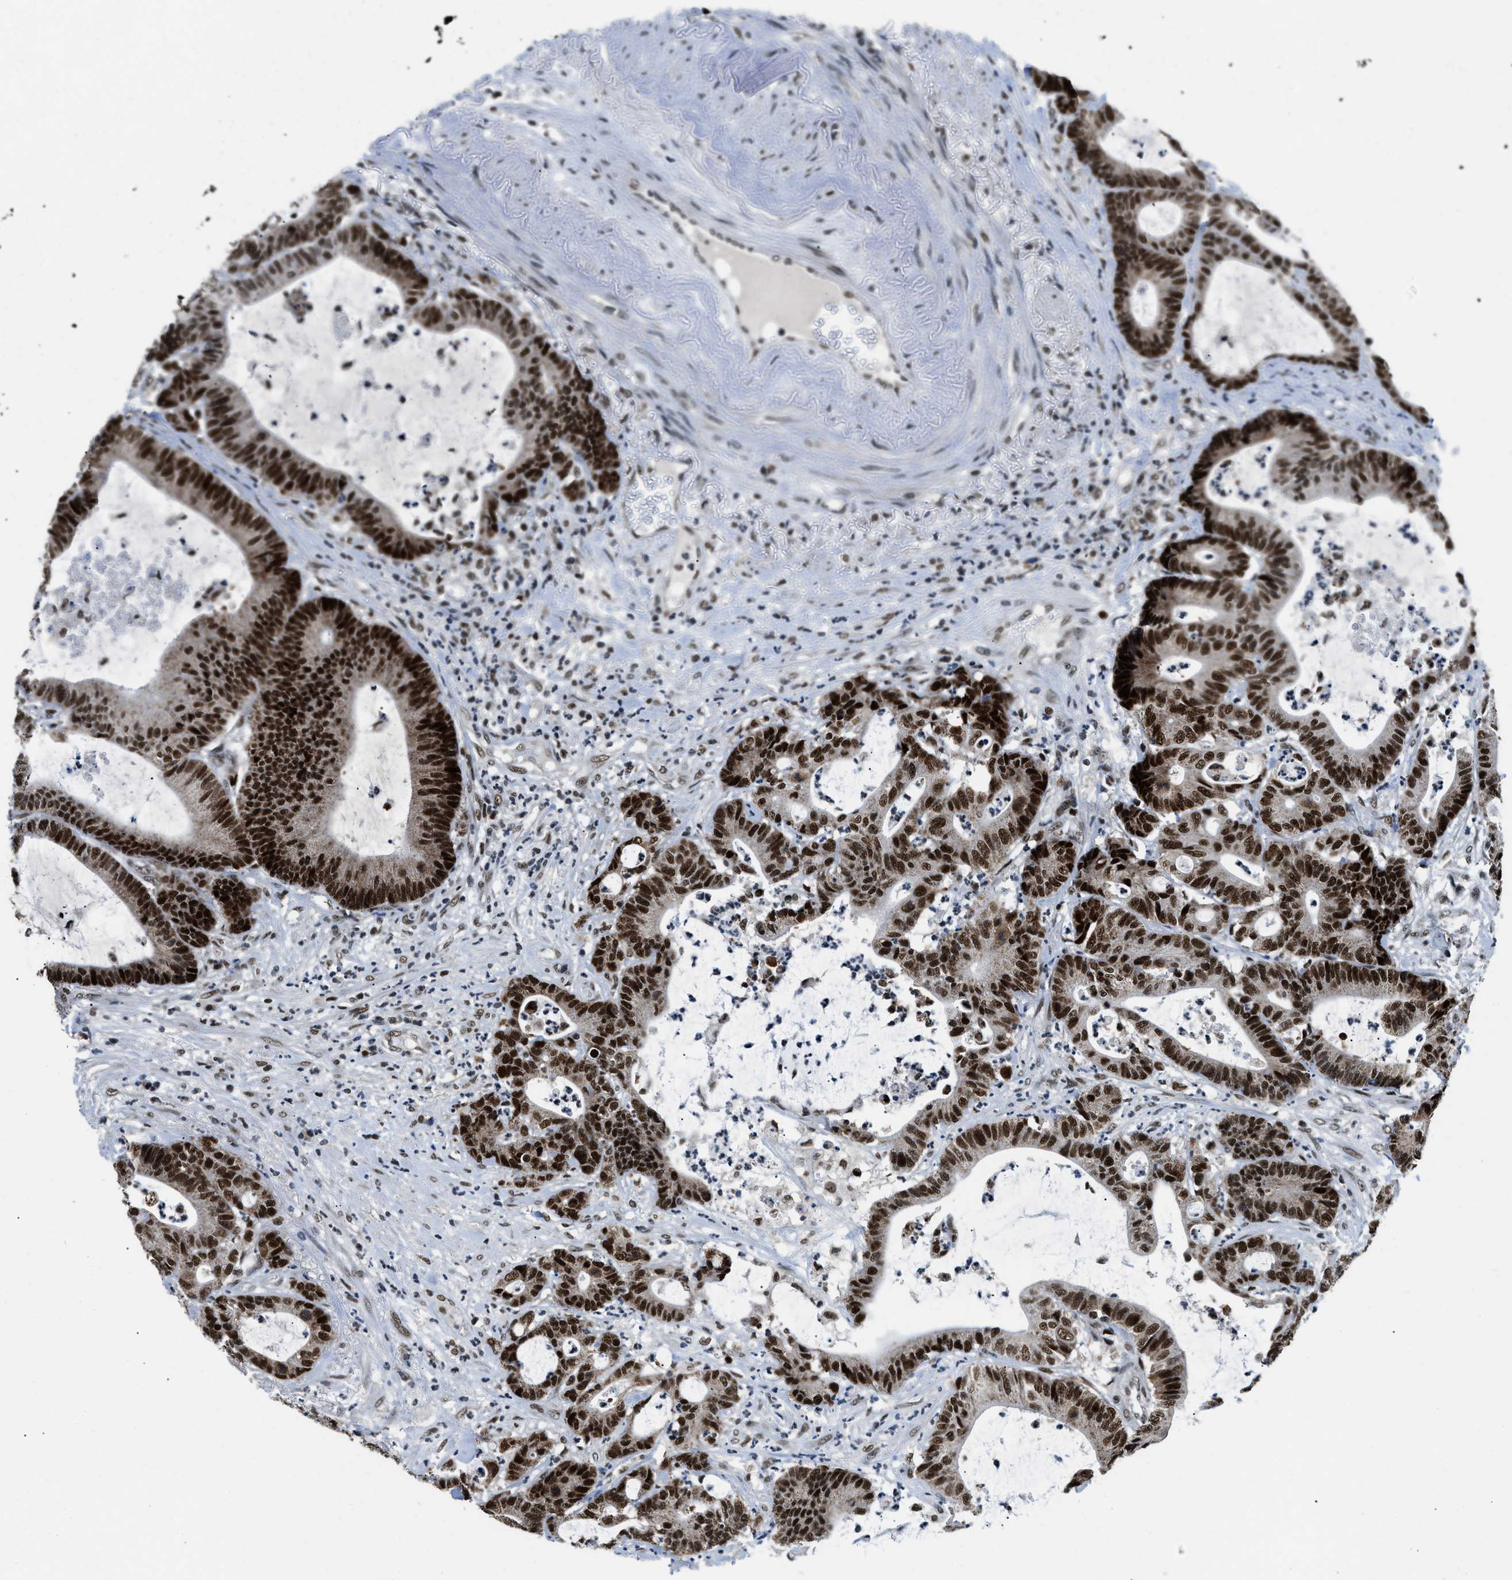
{"staining": {"intensity": "strong", "quantity": ">75%", "location": "nuclear"}, "tissue": "colorectal cancer", "cell_type": "Tumor cells", "image_type": "cancer", "snomed": [{"axis": "morphology", "description": "Adenocarcinoma, NOS"}, {"axis": "topography", "description": "Colon"}], "caption": "Immunohistochemistry (IHC) (DAB (3,3'-diaminobenzidine)) staining of human colorectal cancer demonstrates strong nuclear protein positivity in about >75% of tumor cells.", "gene": "KDM3B", "patient": {"sex": "female", "age": 84}}